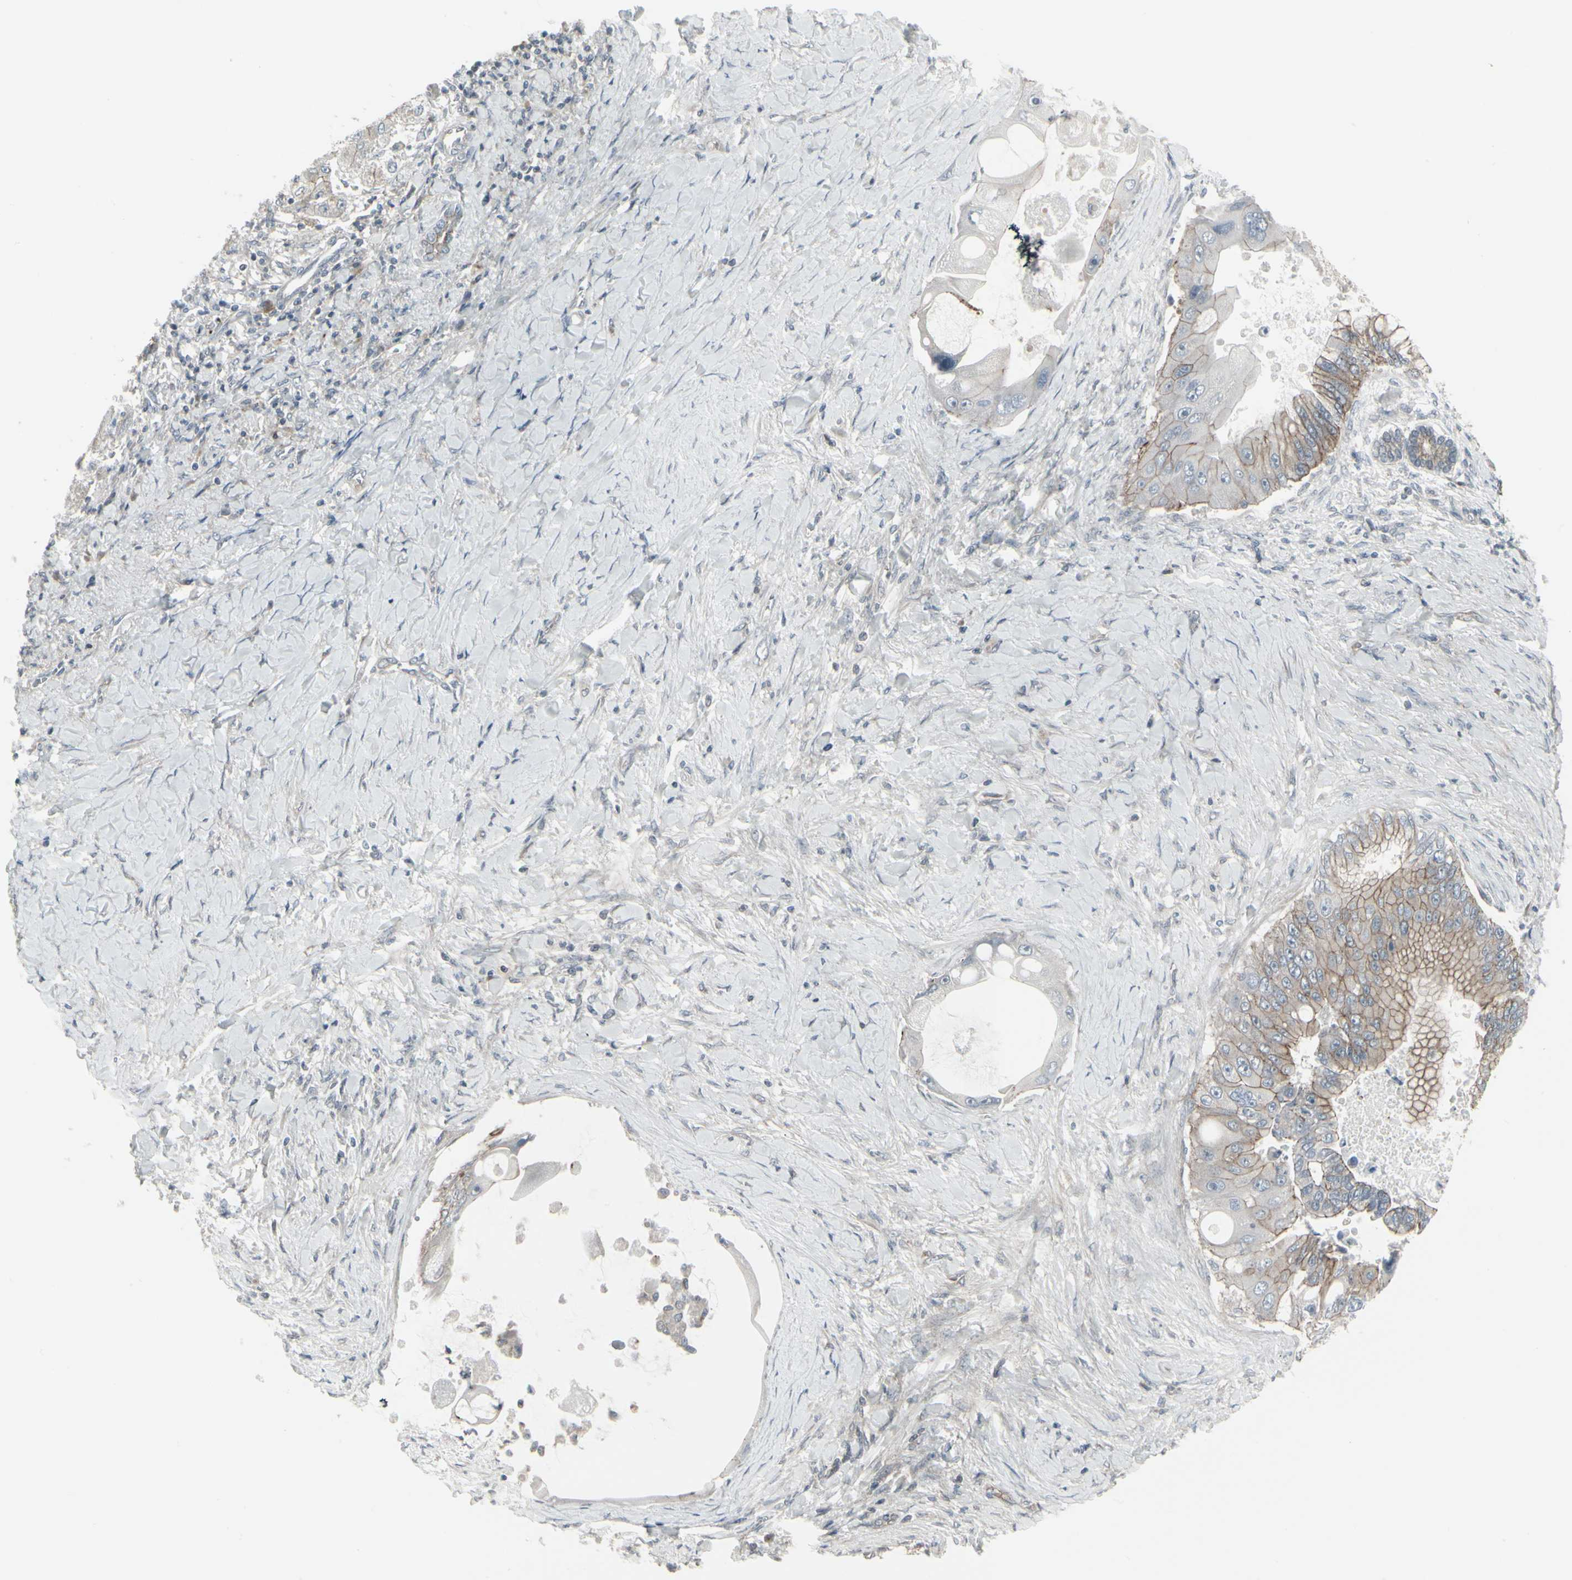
{"staining": {"intensity": "moderate", "quantity": ">75%", "location": "cytoplasmic/membranous"}, "tissue": "liver cancer", "cell_type": "Tumor cells", "image_type": "cancer", "snomed": [{"axis": "morphology", "description": "Normal tissue, NOS"}, {"axis": "morphology", "description": "Cholangiocarcinoma"}, {"axis": "topography", "description": "Liver"}, {"axis": "topography", "description": "Peripheral nerve tissue"}], "caption": "IHC (DAB) staining of liver cancer (cholangiocarcinoma) reveals moderate cytoplasmic/membranous protein positivity in approximately >75% of tumor cells.", "gene": "EPS15", "patient": {"sex": "male", "age": 50}}